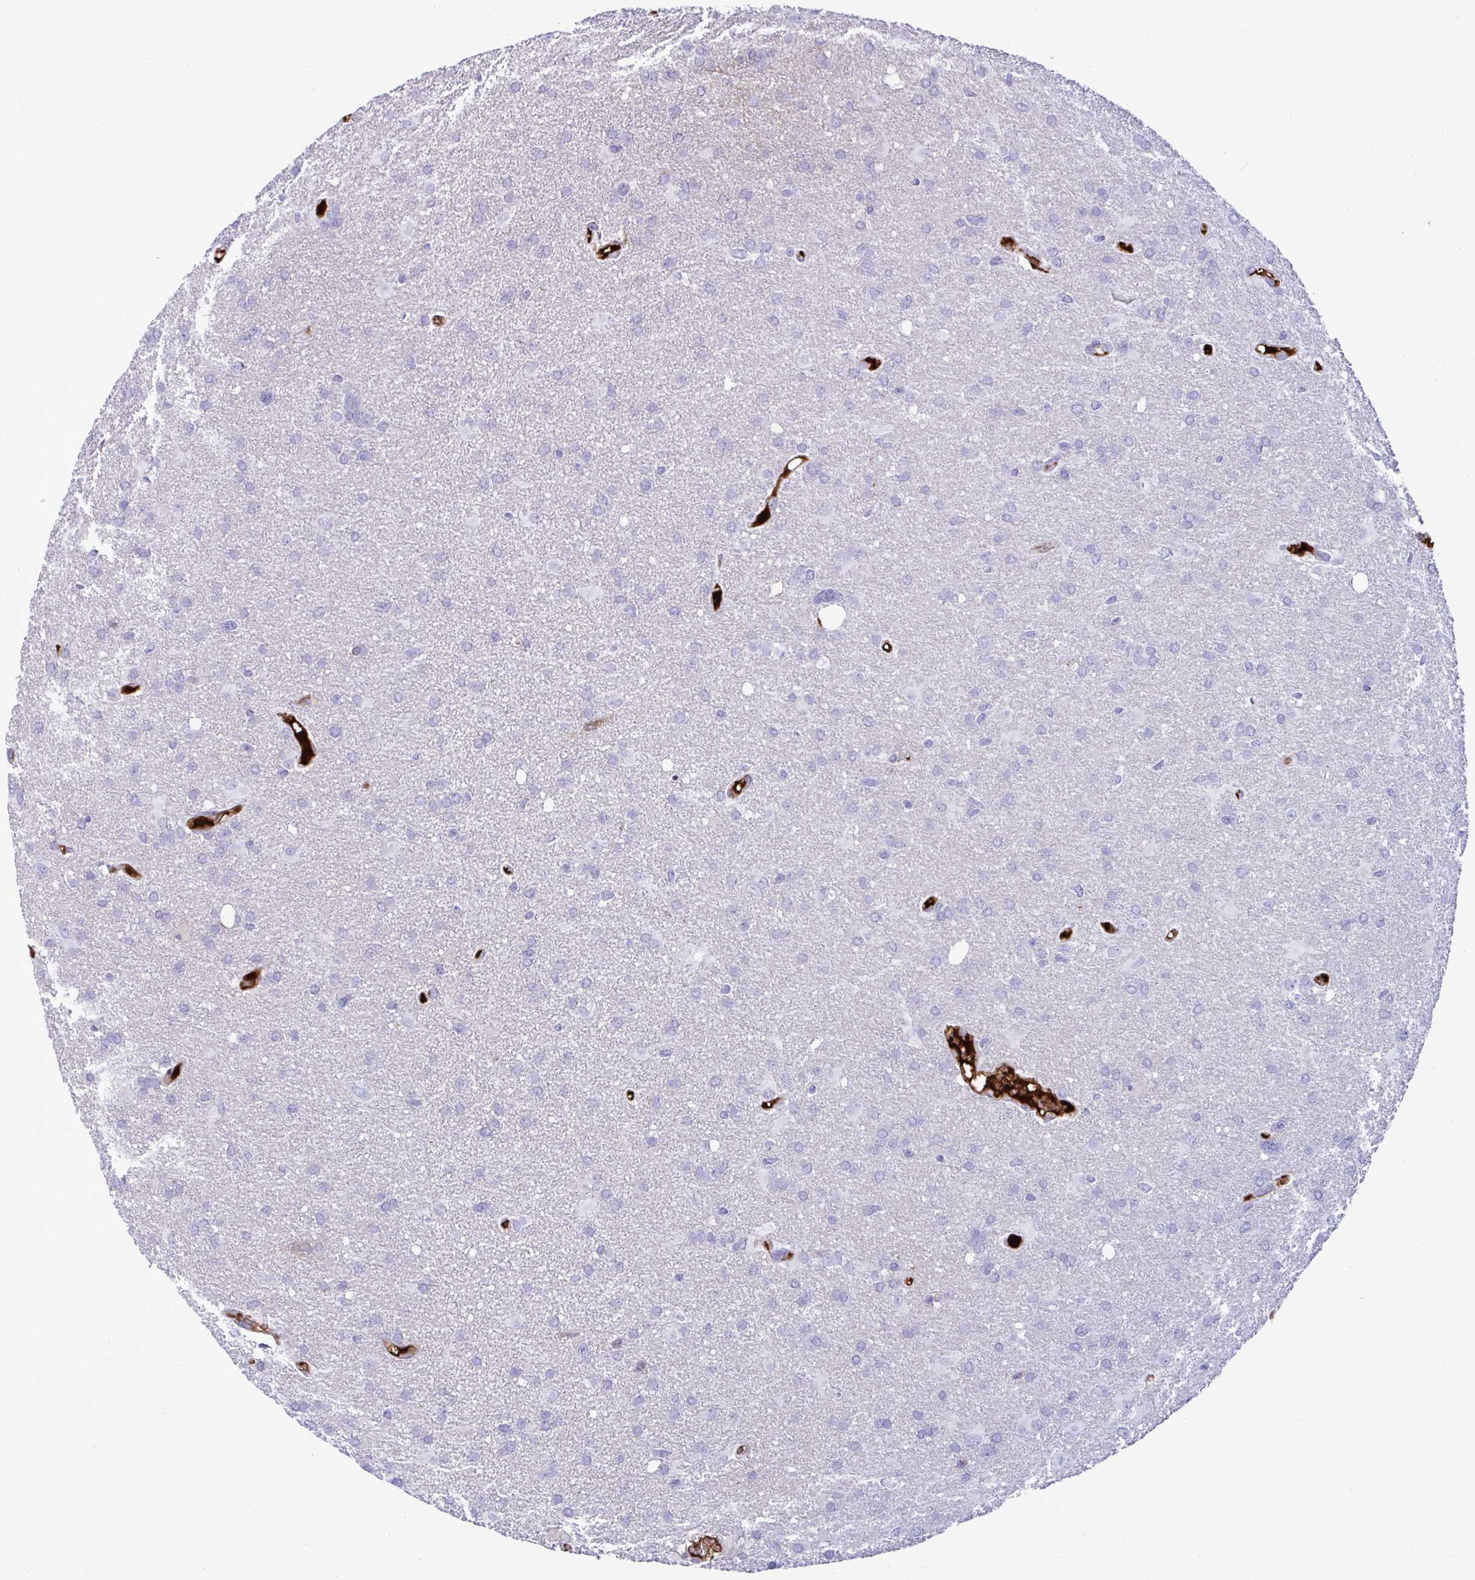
{"staining": {"intensity": "negative", "quantity": "none", "location": "none"}, "tissue": "glioma", "cell_type": "Tumor cells", "image_type": "cancer", "snomed": [{"axis": "morphology", "description": "Glioma, malignant, High grade"}, {"axis": "topography", "description": "Brain"}], "caption": "There is no significant staining in tumor cells of high-grade glioma (malignant).", "gene": "F2", "patient": {"sex": "male", "age": 53}}